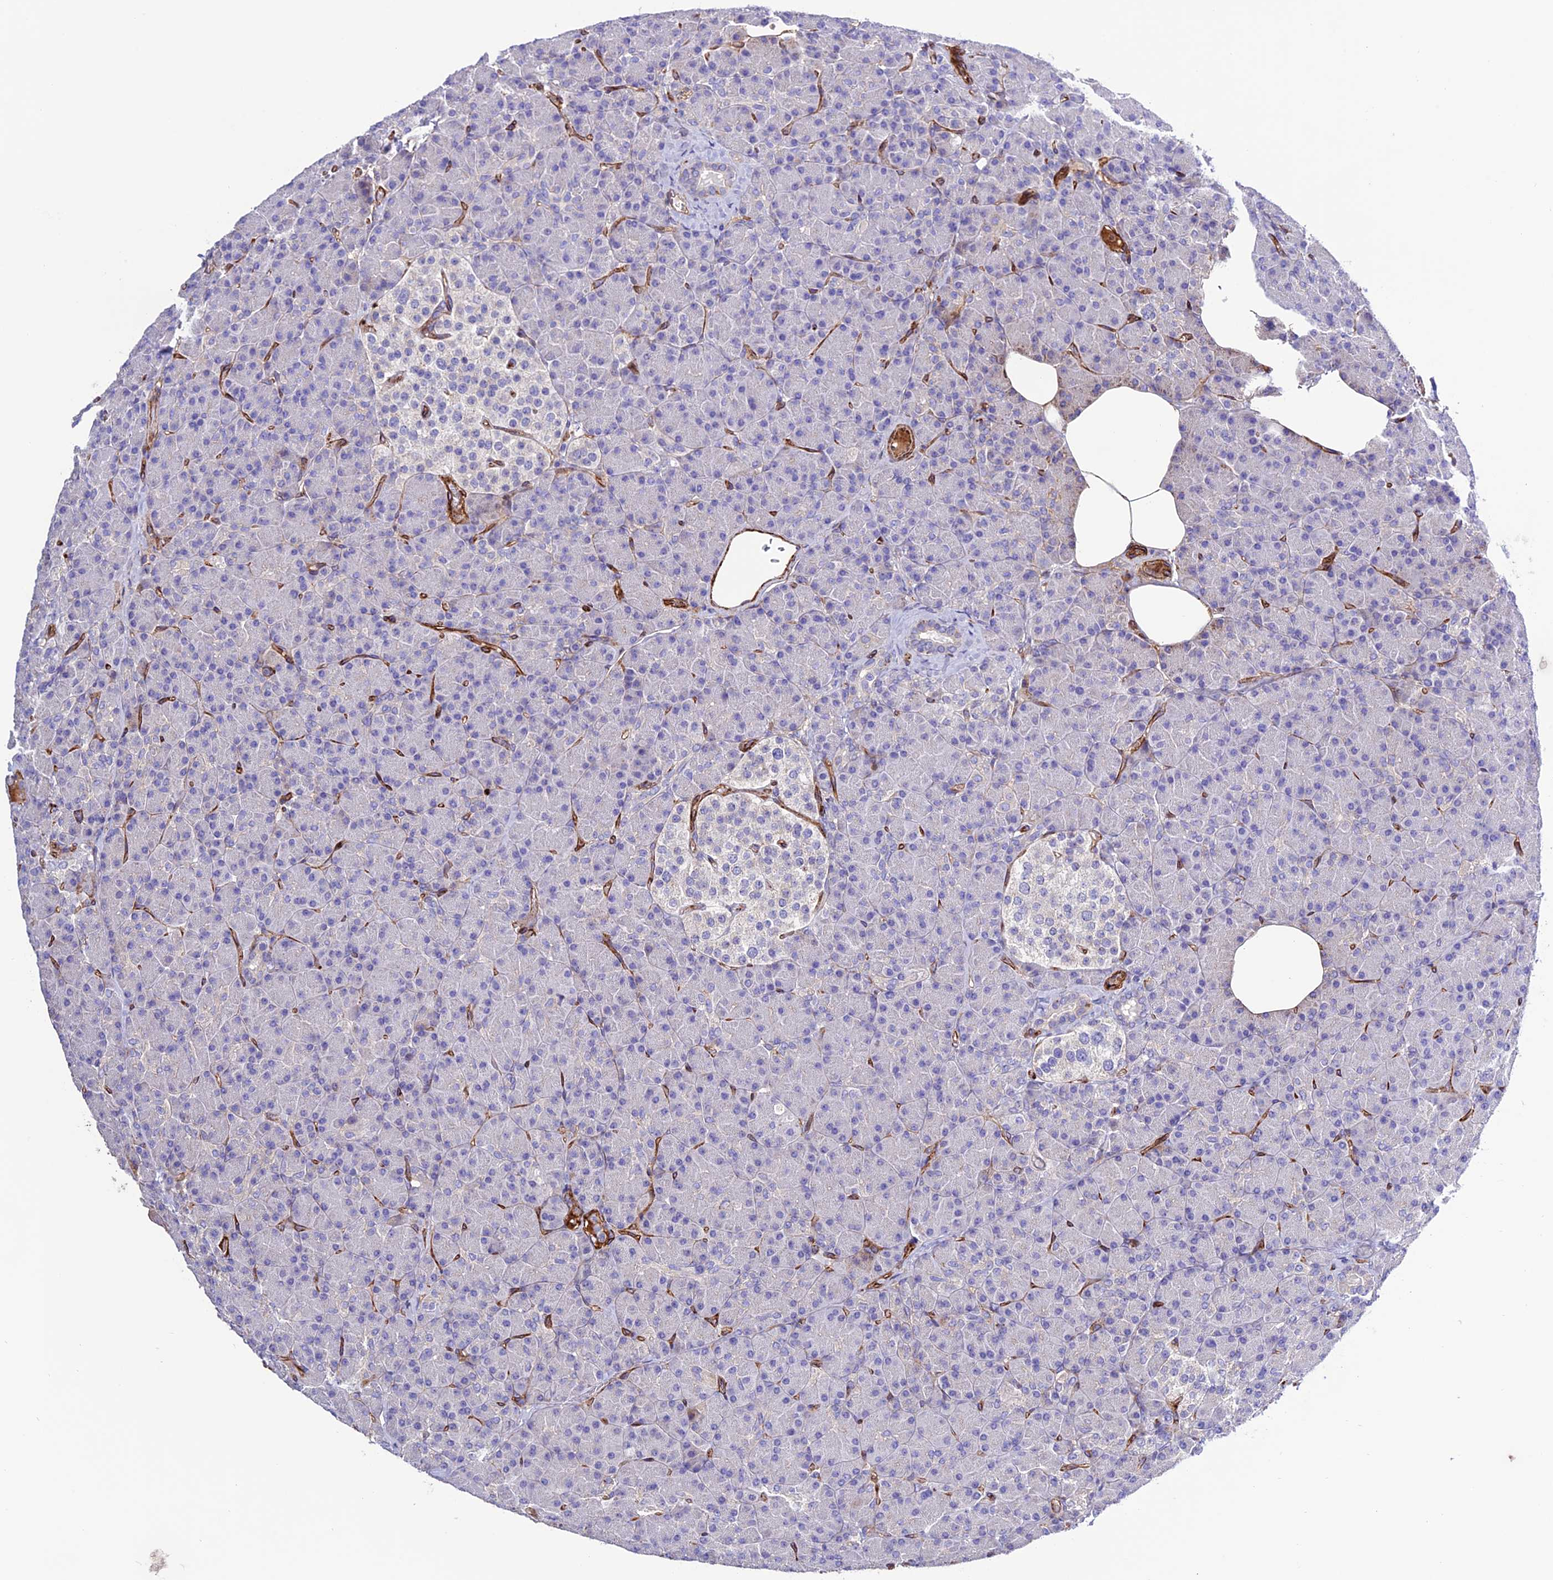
{"staining": {"intensity": "negative", "quantity": "none", "location": "none"}, "tissue": "pancreas", "cell_type": "Exocrine glandular cells", "image_type": "normal", "snomed": [{"axis": "morphology", "description": "Normal tissue, NOS"}, {"axis": "topography", "description": "Pancreas"}], "caption": "Immunohistochemistry of unremarkable human pancreas shows no positivity in exocrine glandular cells. (DAB IHC visualized using brightfield microscopy, high magnification).", "gene": "REX1BD", "patient": {"sex": "female", "age": 43}}